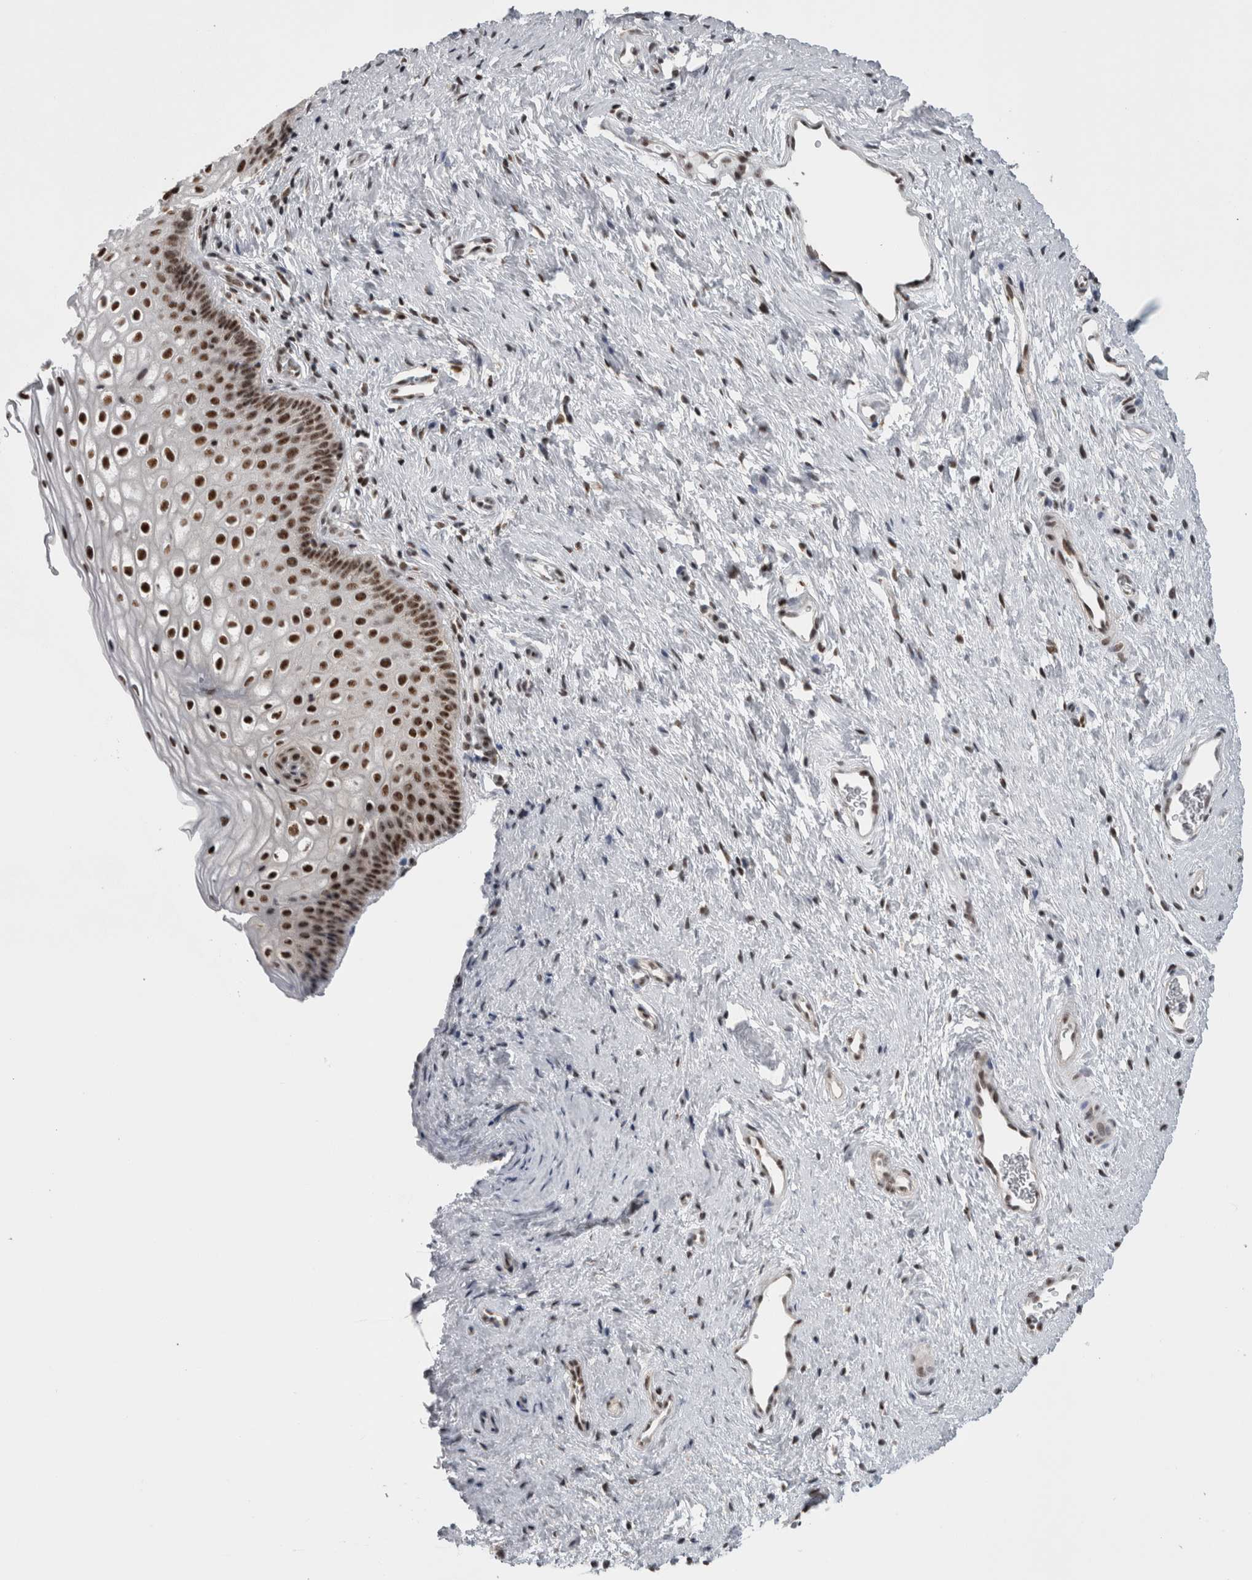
{"staining": {"intensity": "strong", "quantity": ">75%", "location": "nuclear"}, "tissue": "cervix", "cell_type": "Glandular cells", "image_type": "normal", "snomed": [{"axis": "morphology", "description": "Normal tissue, NOS"}, {"axis": "topography", "description": "Cervix"}], "caption": "Immunohistochemistry (IHC) micrograph of unremarkable cervix stained for a protein (brown), which demonstrates high levels of strong nuclear expression in about >75% of glandular cells.", "gene": "CDK11A", "patient": {"sex": "female", "age": 27}}